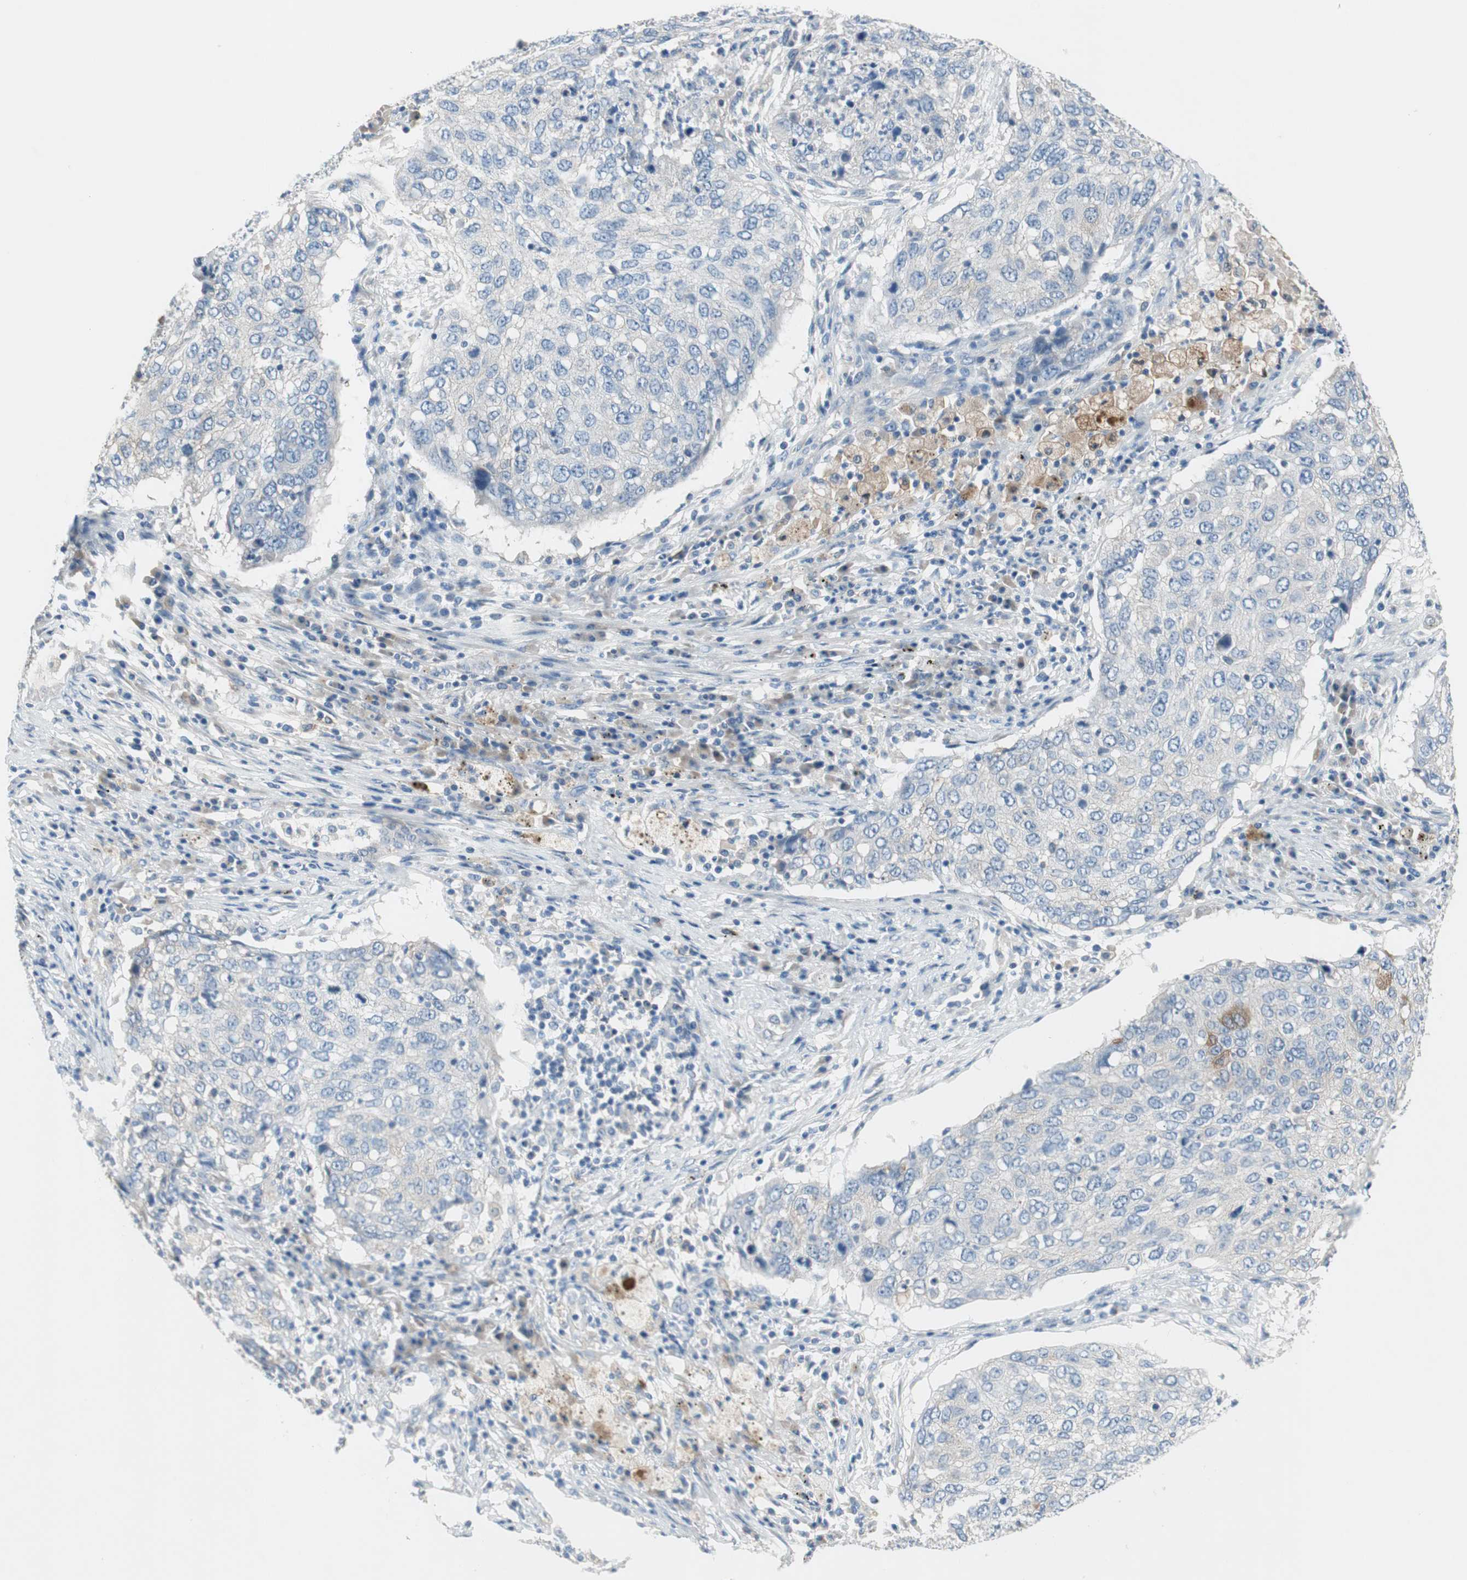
{"staining": {"intensity": "negative", "quantity": "none", "location": "none"}, "tissue": "lung cancer", "cell_type": "Tumor cells", "image_type": "cancer", "snomed": [{"axis": "morphology", "description": "Squamous cell carcinoma, NOS"}, {"axis": "topography", "description": "Lung"}], "caption": "This is a photomicrograph of immunohistochemistry (IHC) staining of lung cancer (squamous cell carcinoma), which shows no positivity in tumor cells.", "gene": "GLUL", "patient": {"sex": "female", "age": 63}}